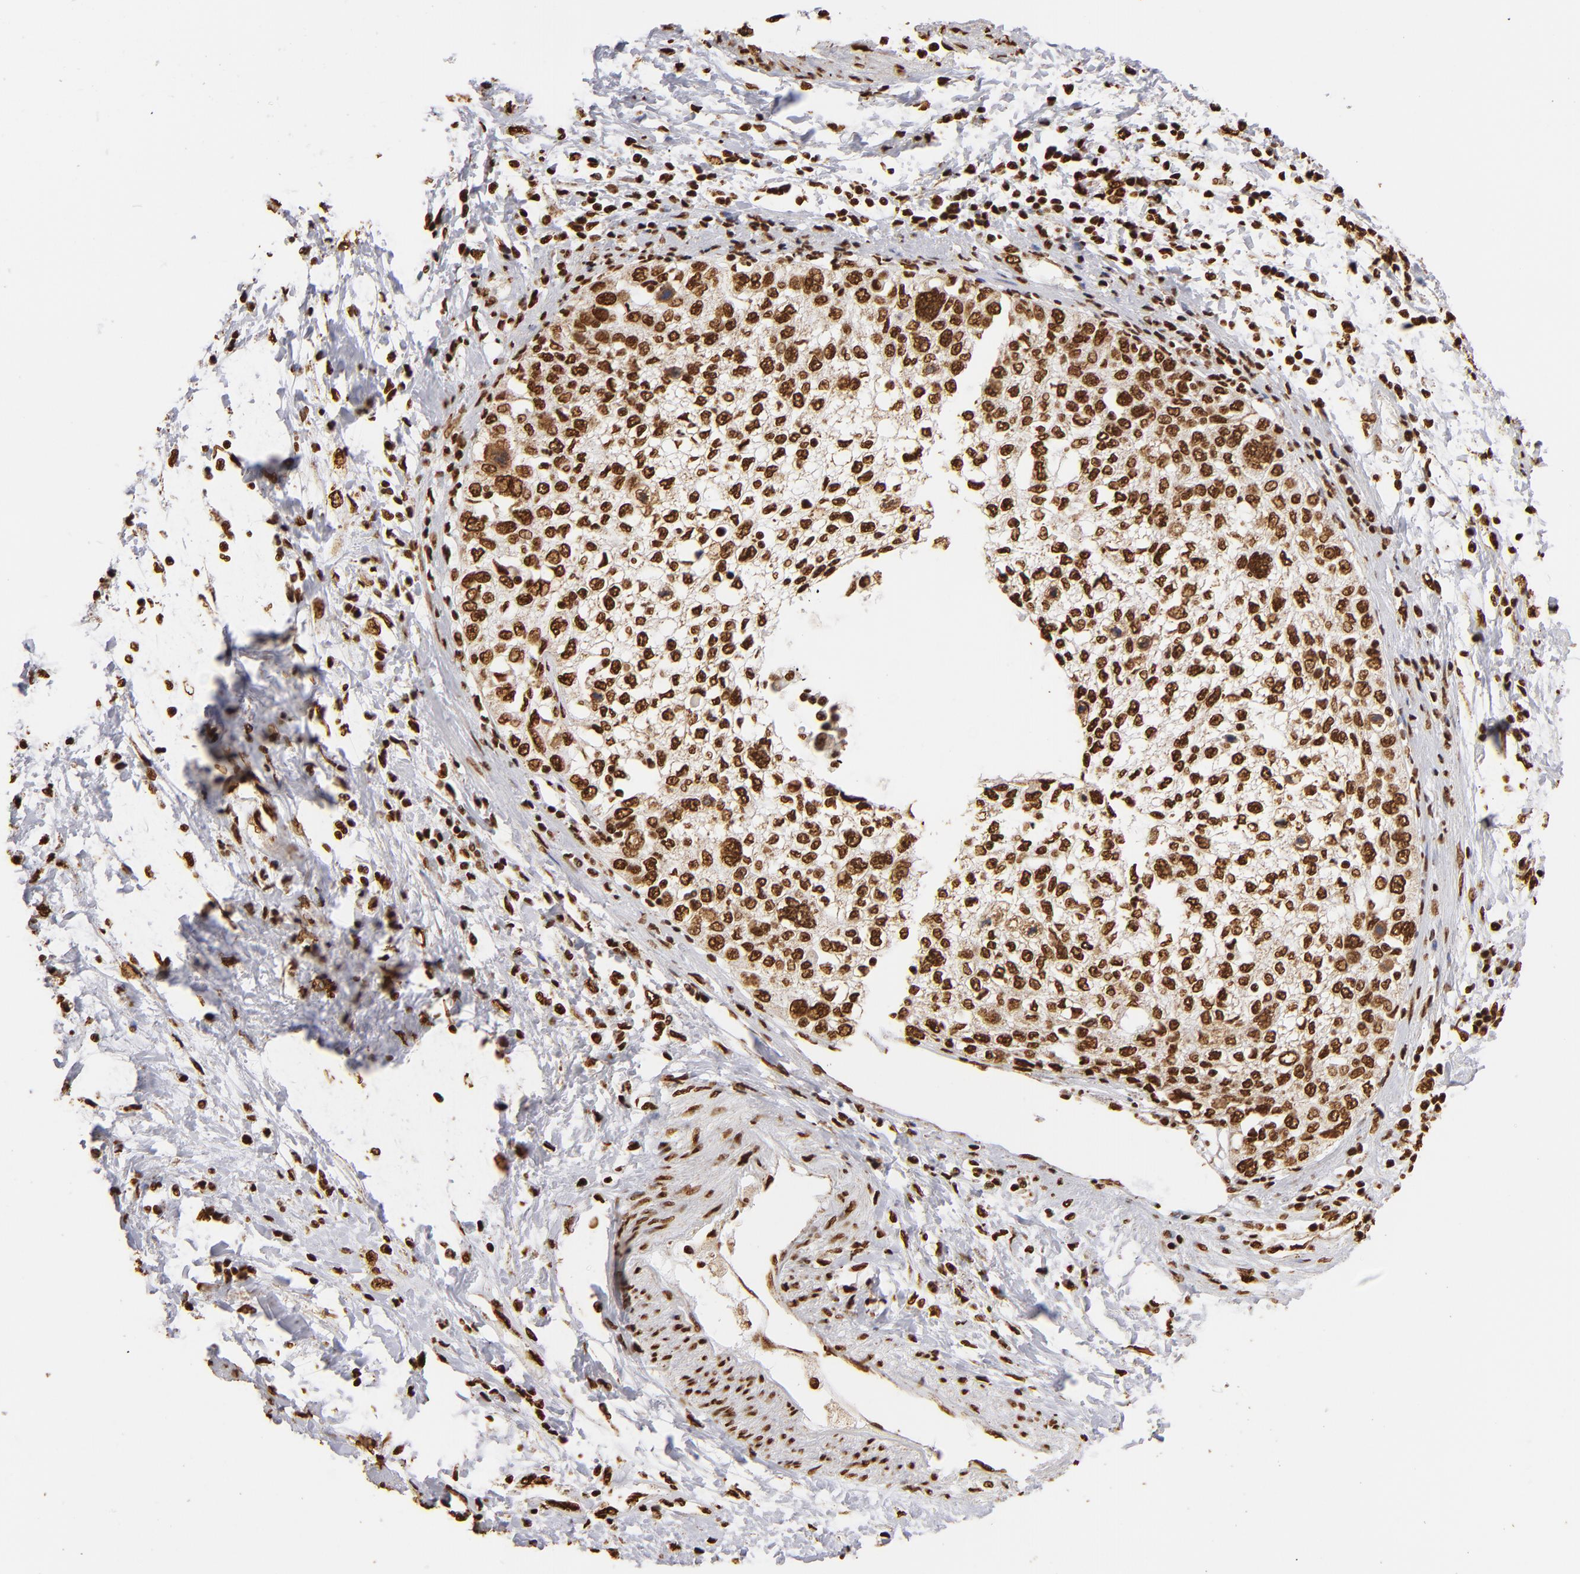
{"staining": {"intensity": "strong", "quantity": ">75%", "location": "nuclear"}, "tissue": "cervical cancer", "cell_type": "Tumor cells", "image_type": "cancer", "snomed": [{"axis": "morphology", "description": "Squamous cell carcinoma, NOS"}, {"axis": "topography", "description": "Cervix"}], "caption": "DAB immunohistochemical staining of cervical cancer (squamous cell carcinoma) displays strong nuclear protein staining in about >75% of tumor cells. The protein of interest is shown in brown color, while the nuclei are stained blue.", "gene": "ILF3", "patient": {"sex": "female", "age": 57}}